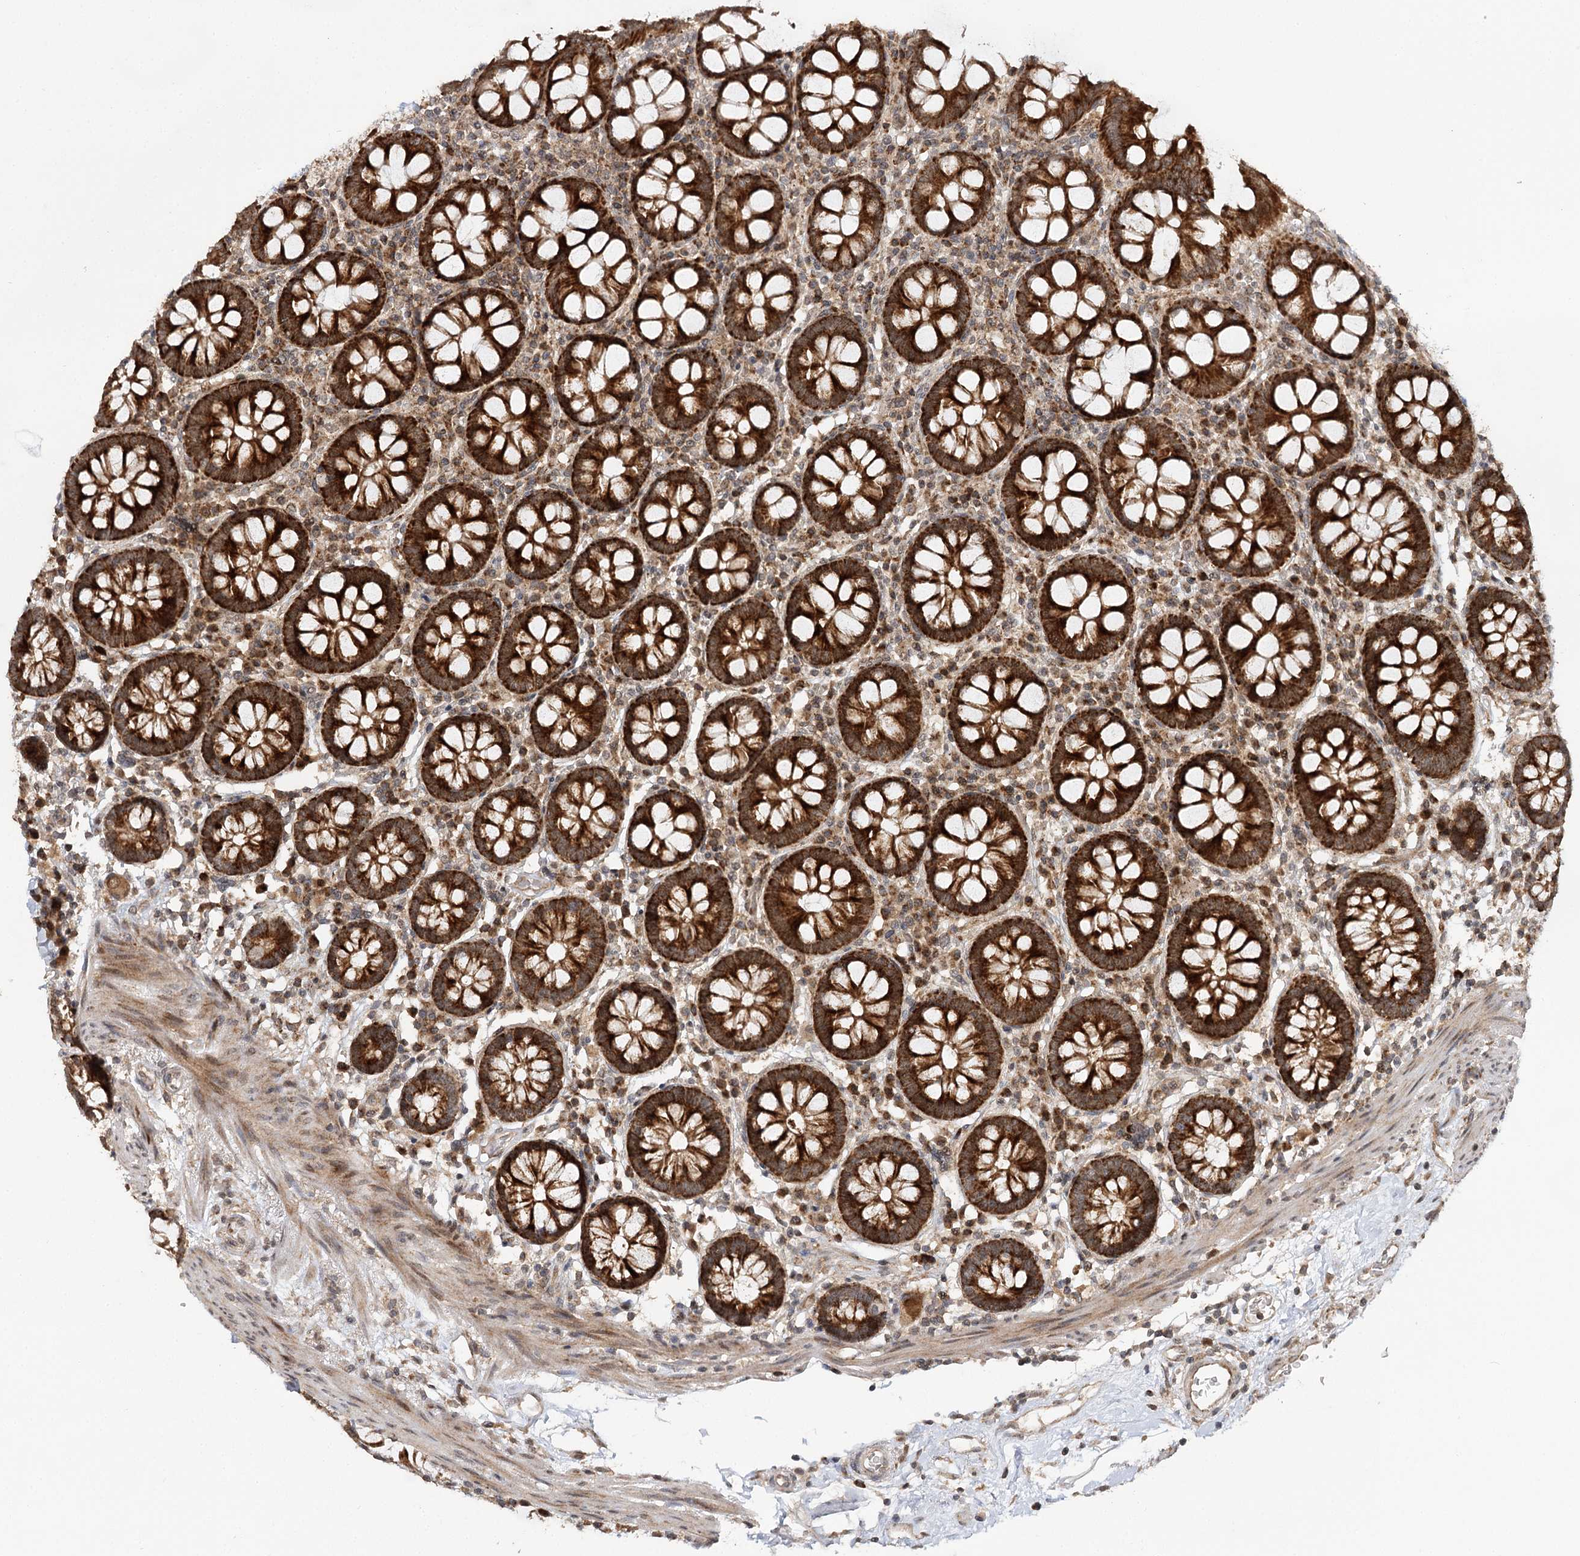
{"staining": {"intensity": "moderate", "quantity": "25%-75%", "location": "cytoplasmic/membranous,nuclear"}, "tissue": "colon", "cell_type": "Endothelial cells", "image_type": "normal", "snomed": [{"axis": "morphology", "description": "Normal tissue, NOS"}, {"axis": "topography", "description": "Colon"}], "caption": "Moderate cytoplasmic/membranous,nuclear expression for a protein is identified in approximately 25%-75% of endothelial cells of benign colon using immunohistochemistry (IHC).", "gene": "ZNRF3", "patient": {"sex": "female", "age": 79}}